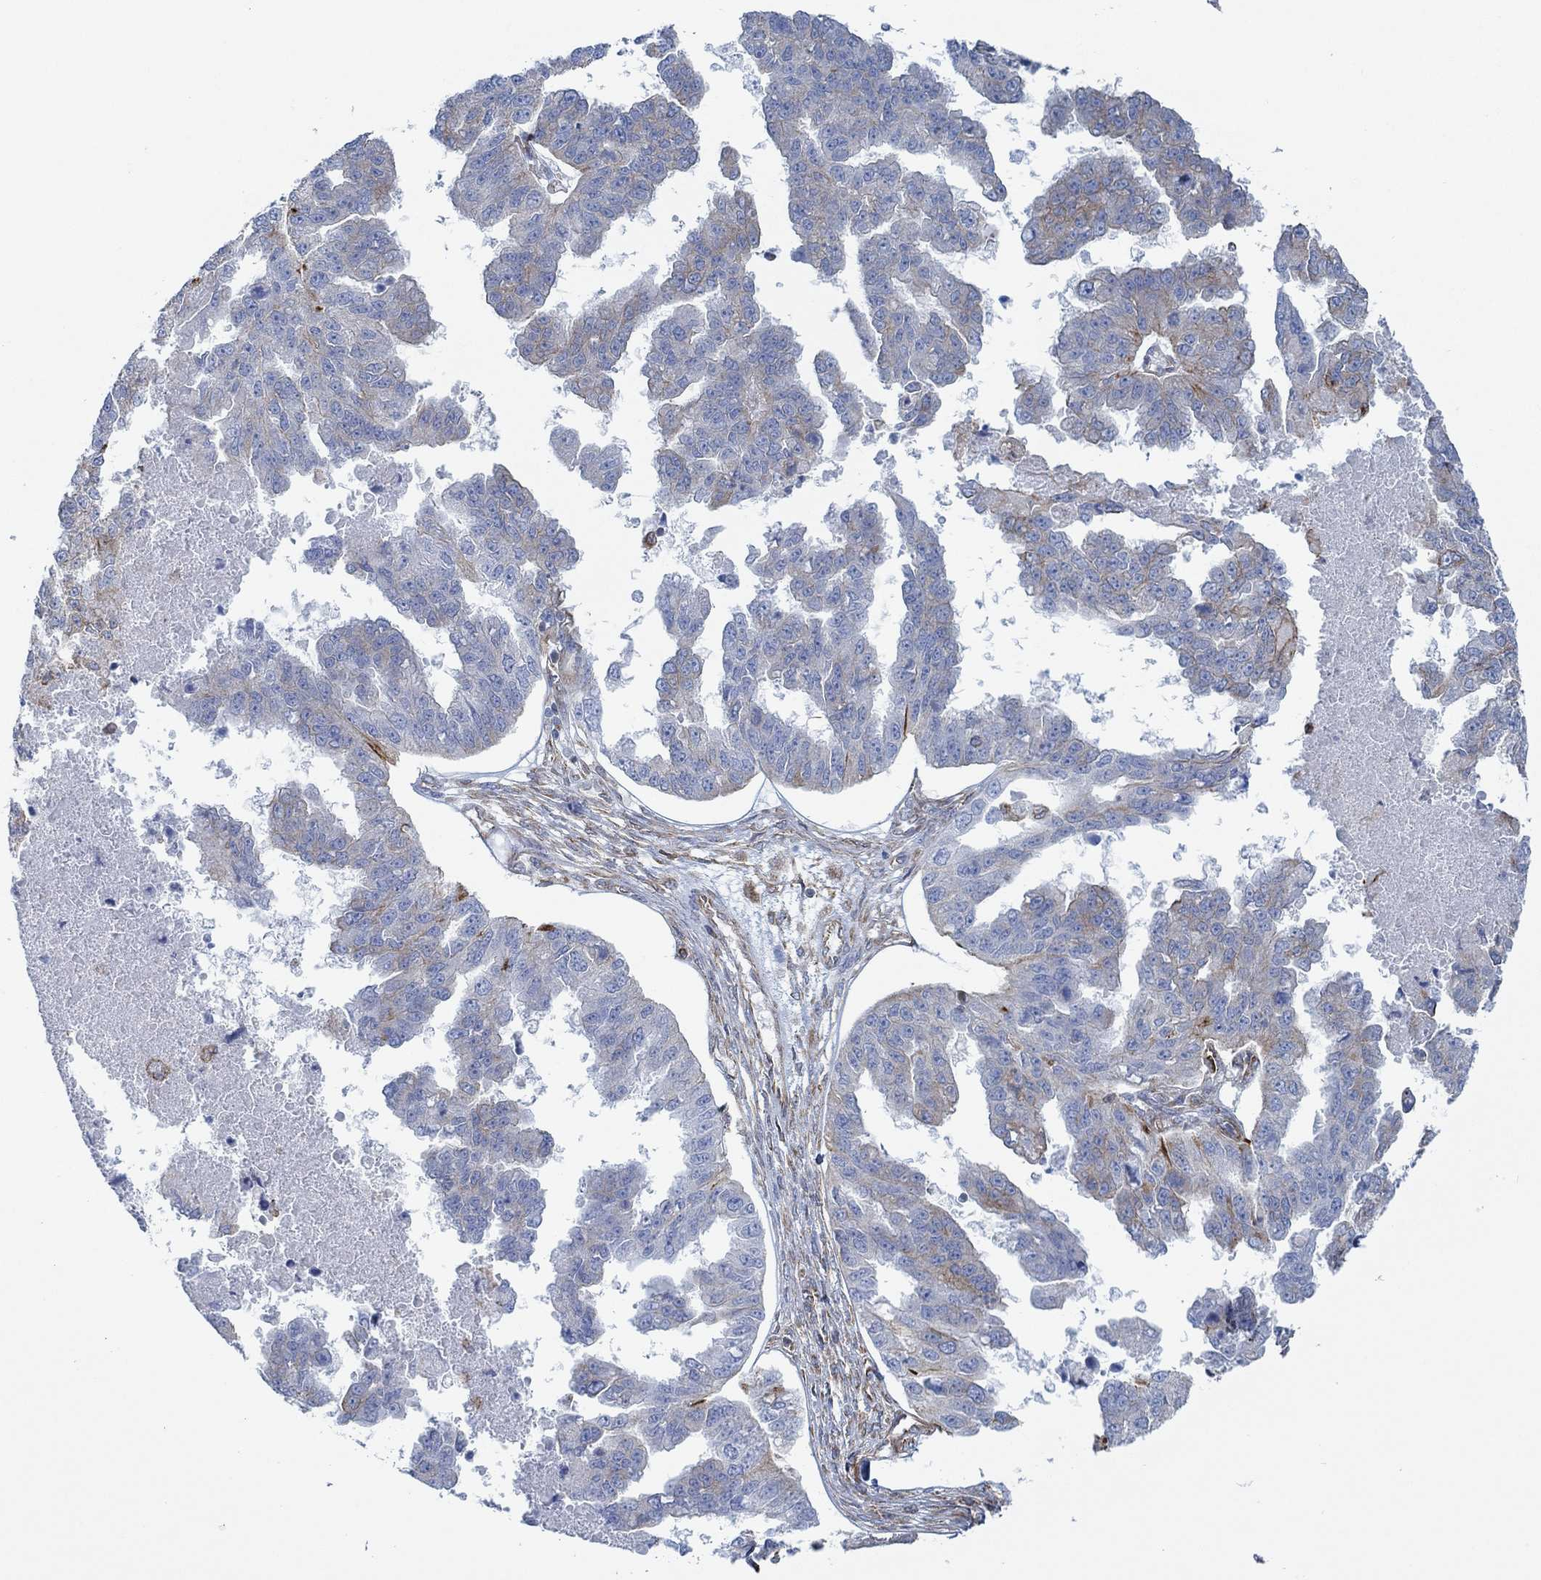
{"staining": {"intensity": "weak", "quantity": "<25%", "location": "cytoplasmic/membranous"}, "tissue": "ovarian cancer", "cell_type": "Tumor cells", "image_type": "cancer", "snomed": [{"axis": "morphology", "description": "Cystadenocarcinoma, serous, NOS"}, {"axis": "topography", "description": "Ovary"}], "caption": "Immunohistochemistry histopathology image of neoplastic tissue: human ovarian cancer stained with DAB exhibits no significant protein positivity in tumor cells.", "gene": "STC2", "patient": {"sex": "female", "age": 58}}